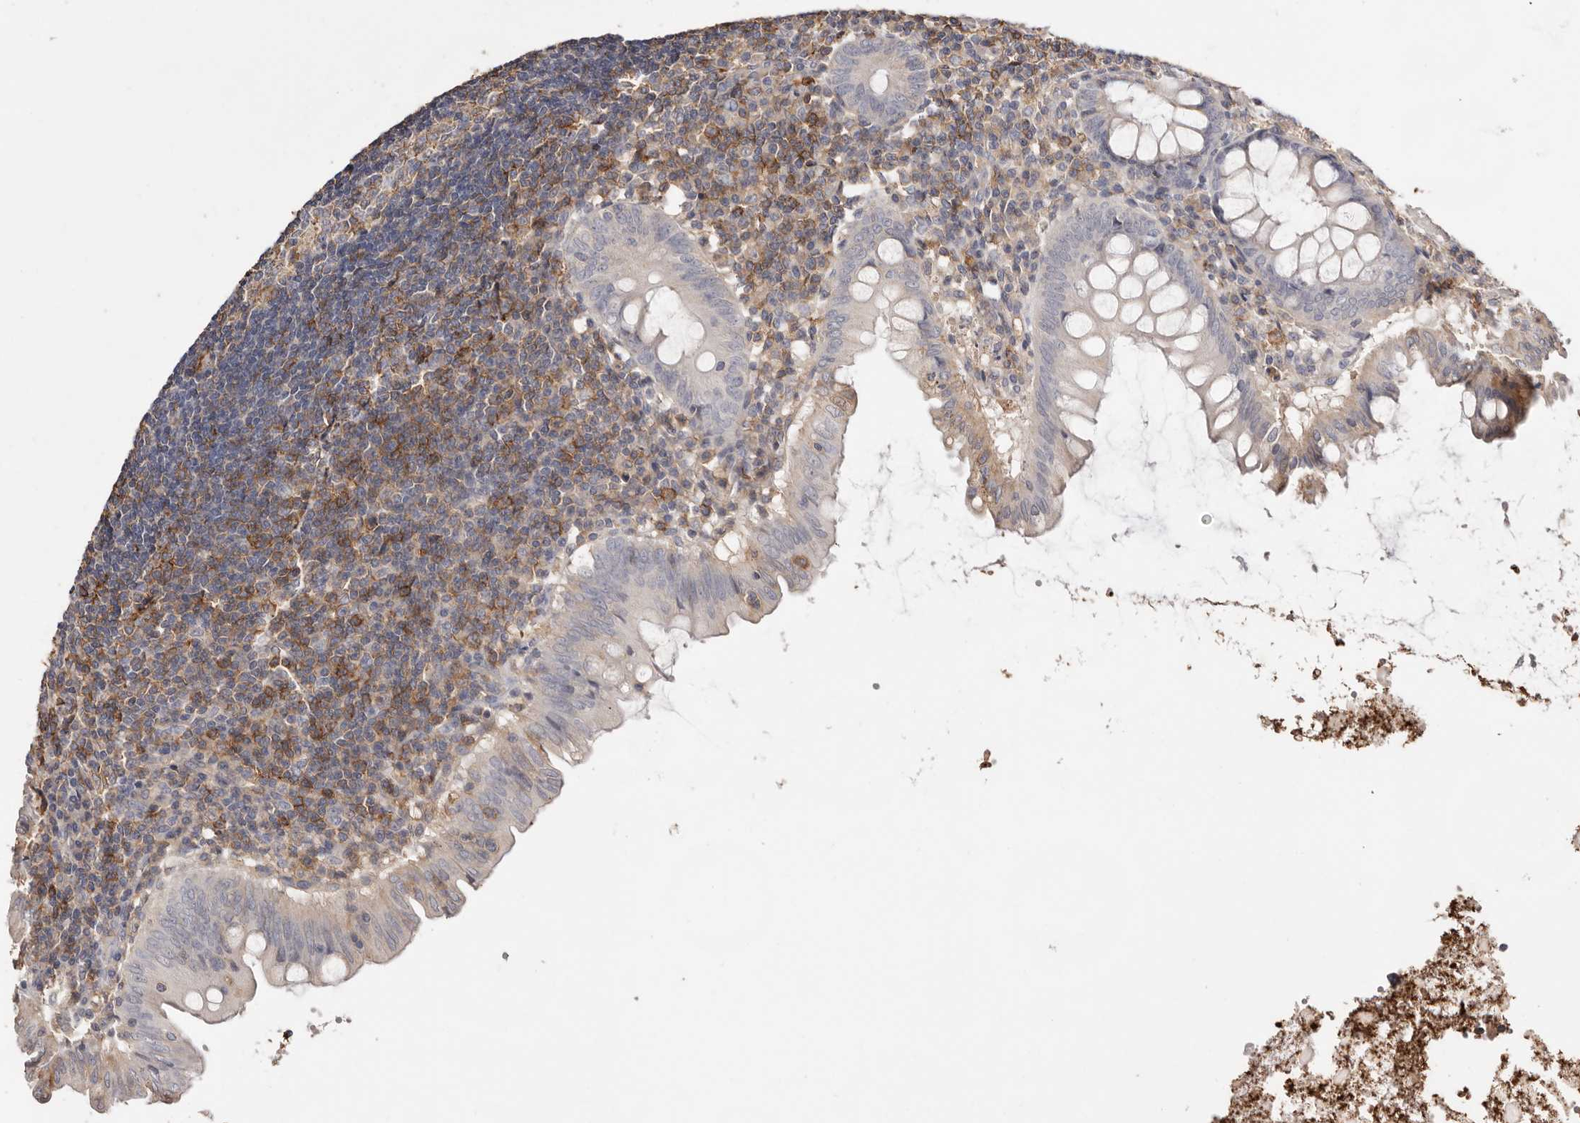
{"staining": {"intensity": "moderate", "quantity": "<25%", "location": "cytoplasmic/membranous"}, "tissue": "appendix", "cell_type": "Glandular cells", "image_type": "normal", "snomed": [{"axis": "morphology", "description": "Normal tissue, NOS"}, {"axis": "topography", "description": "Appendix"}], "caption": "About <25% of glandular cells in unremarkable appendix show moderate cytoplasmic/membranous protein staining as visualized by brown immunohistochemical staining.", "gene": "MMACHC", "patient": {"sex": "female", "age": 54}}